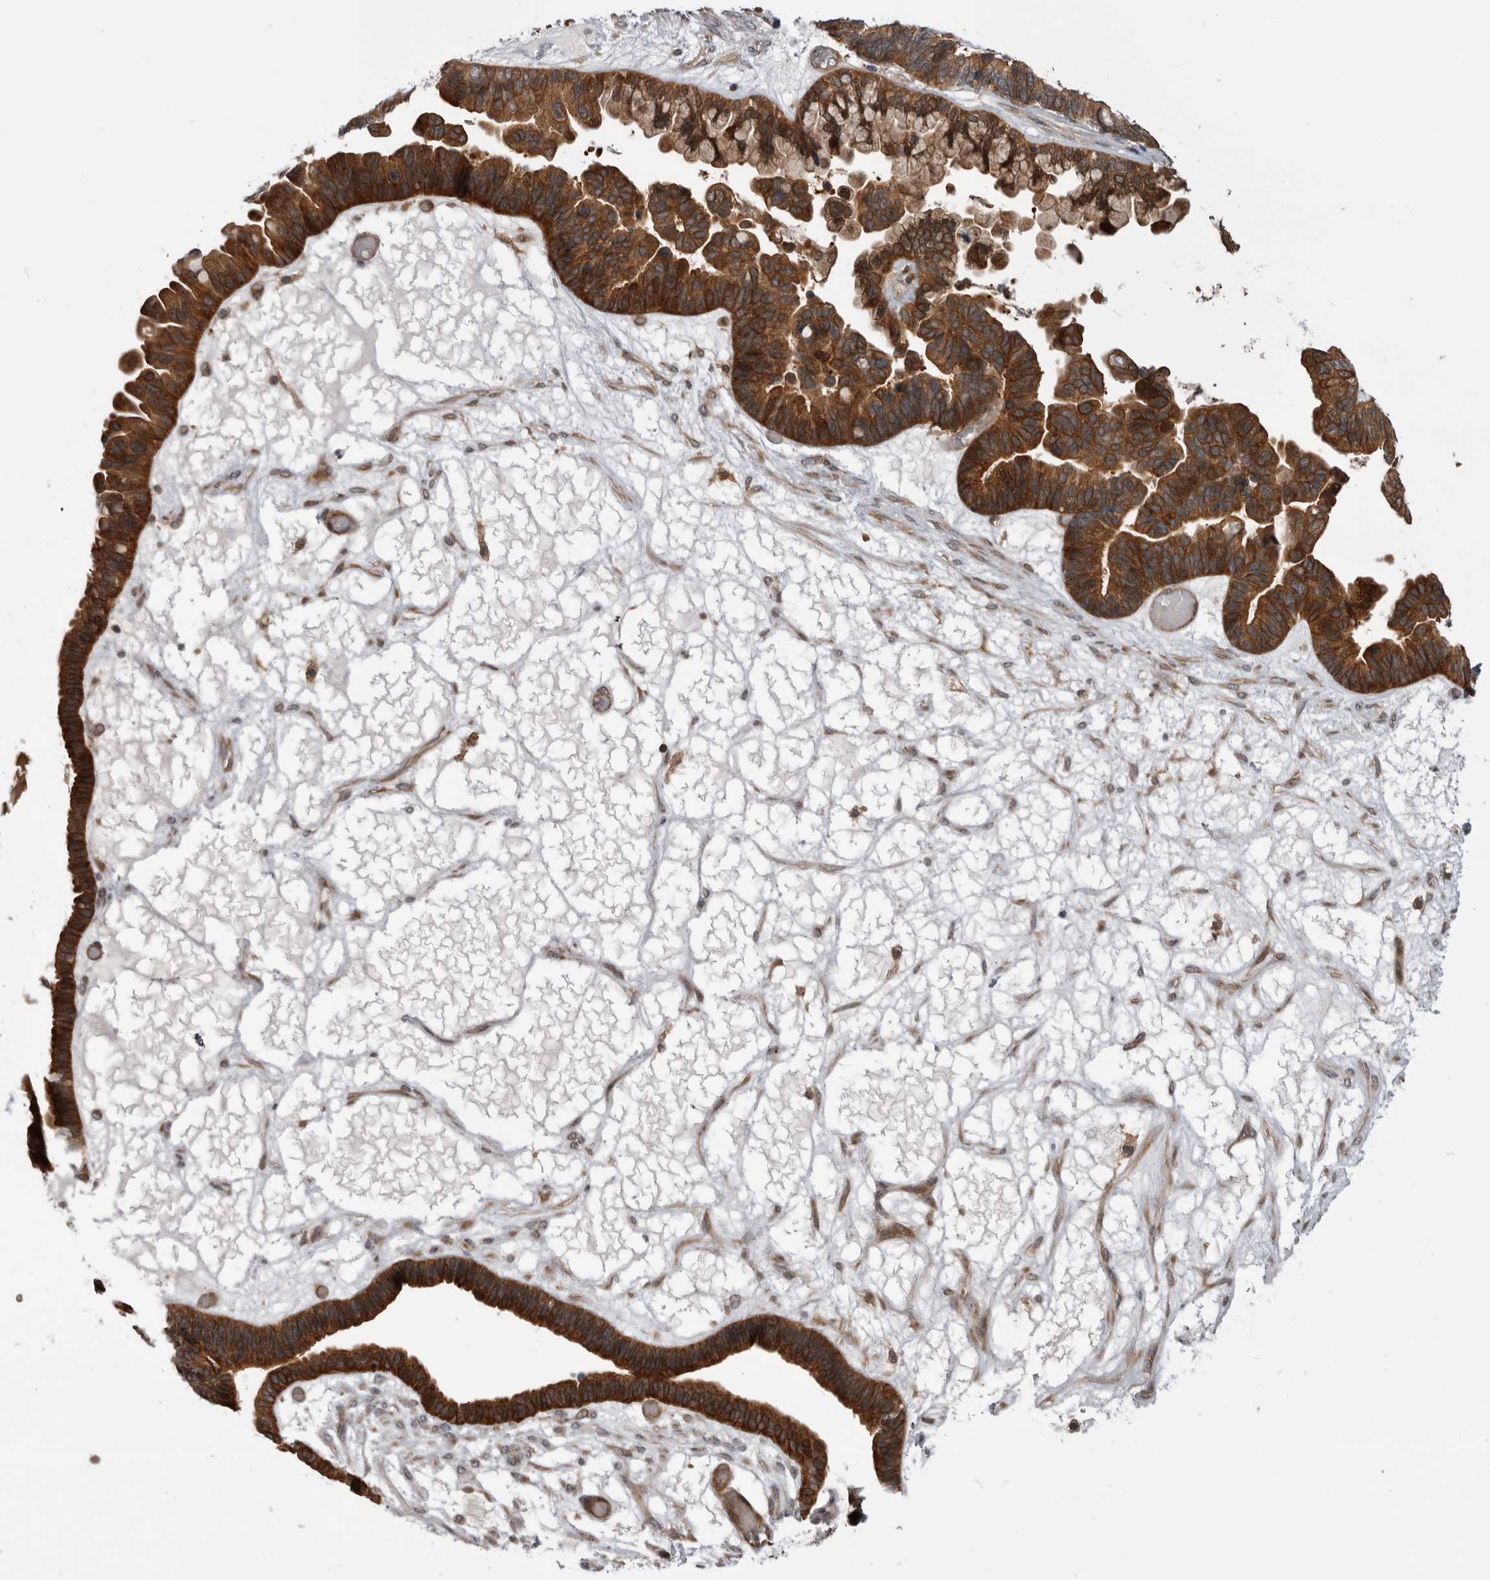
{"staining": {"intensity": "strong", "quantity": ">75%", "location": "cytoplasmic/membranous"}, "tissue": "ovarian cancer", "cell_type": "Tumor cells", "image_type": "cancer", "snomed": [{"axis": "morphology", "description": "Cystadenocarcinoma, serous, NOS"}, {"axis": "topography", "description": "Ovary"}], "caption": "Strong cytoplasmic/membranous staining for a protein is identified in approximately >75% of tumor cells of ovarian cancer (serous cystadenocarcinoma) using immunohistochemistry.", "gene": "RAB3GAP2", "patient": {"sex": "female", "age": 56}}